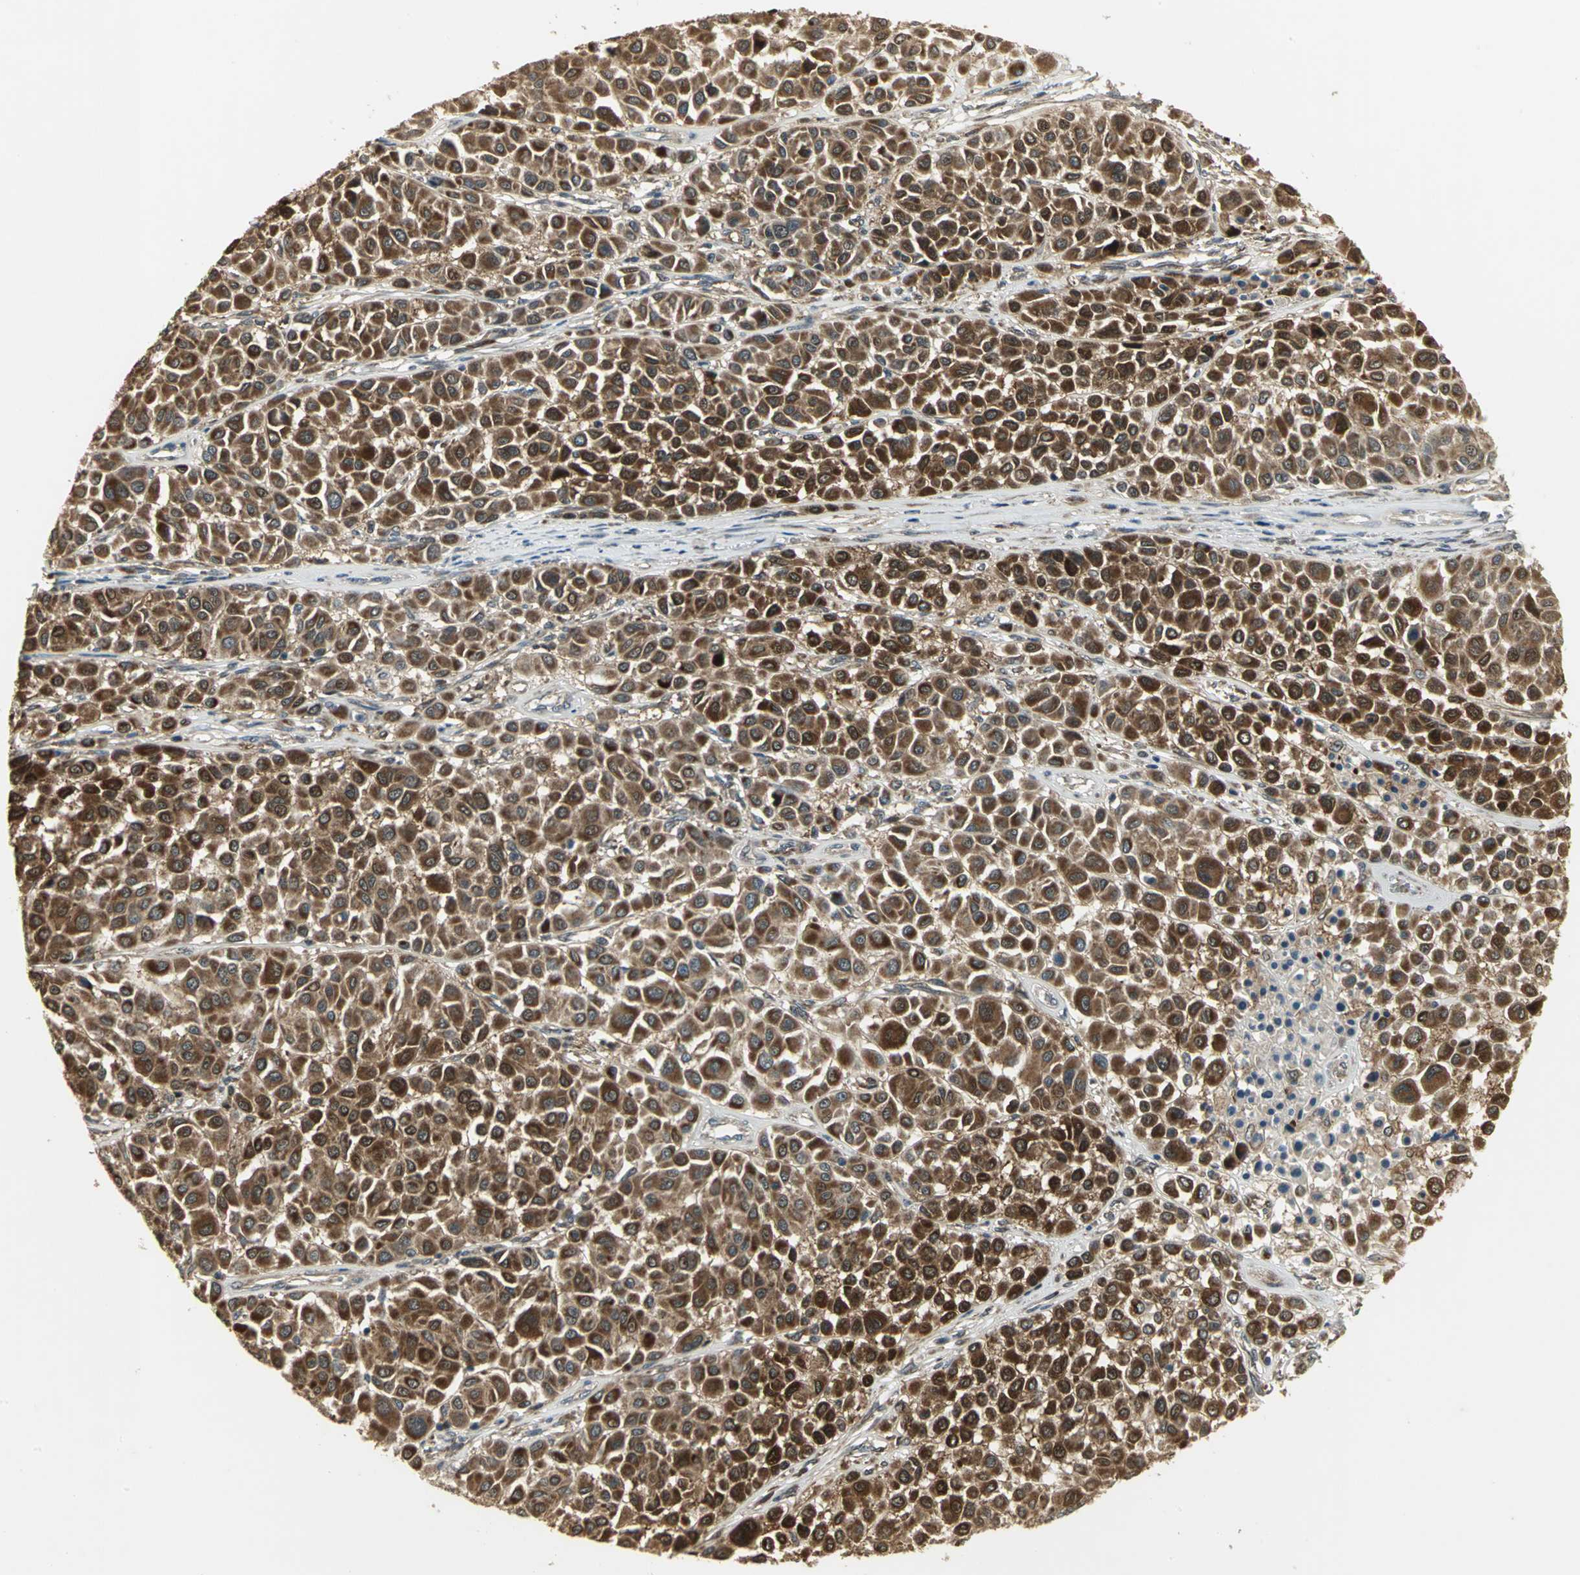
{"staining": {"intensity": "strong", "quantity": ">75%", "location": "cytoplasmic/membranous"}, "tissue": "melanoma", "cell_type": "Tumor cells", "image_type": "cancer", "snomed": [{"axis": "morphology", "description": "Malignant melanoma, Metastatic site"}, {"axis": "topography", "description": "Soft tissue"}], "caption": "Melanoma stained for a protein displays strong cytoplasmic/membranous positivity in tumor cells.", "gene": "AMT", "patient": {"sex": "male", "age": 41}}